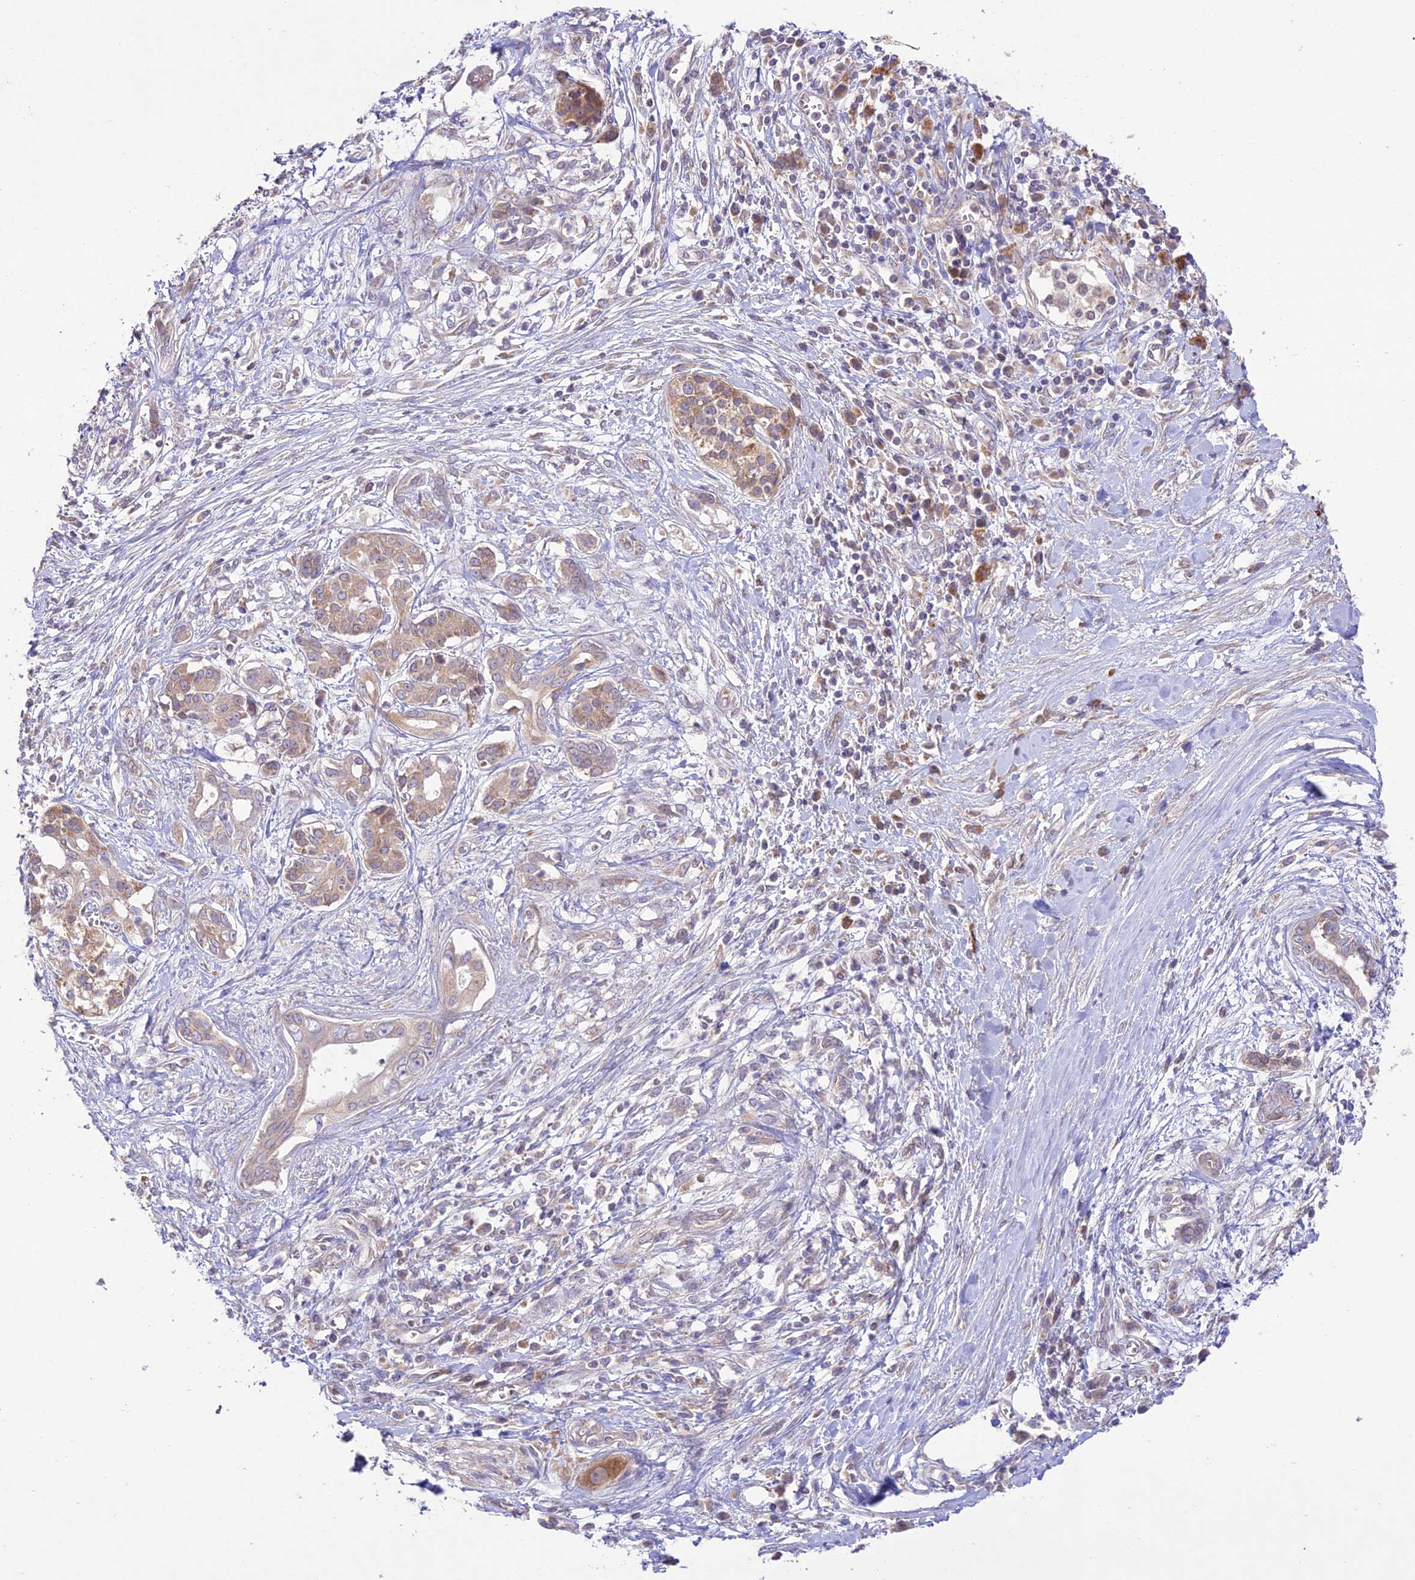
{"staining": {"intensity": "weak", "quantity": "25%-75%", "location": "cytoplasmic/membranous"}, "tissue": "pancreatic cancer", "cell_type": "Tumor cells", "image_type": "cancer", "snomed": [{"axis": "morphology", "description": "Adenocarcinoma, NOS"}, {"axis": "topography", "description": "Pancreas"}], "caption": "Adenocarcinoma (pancreatic) stained with immunohistochemistry shows weak cytoplasmic/membranous staining in about 25%-75% of tumor cells.", "gene": "TMEM259", "patient": {"sex": "female", "age": 56}}